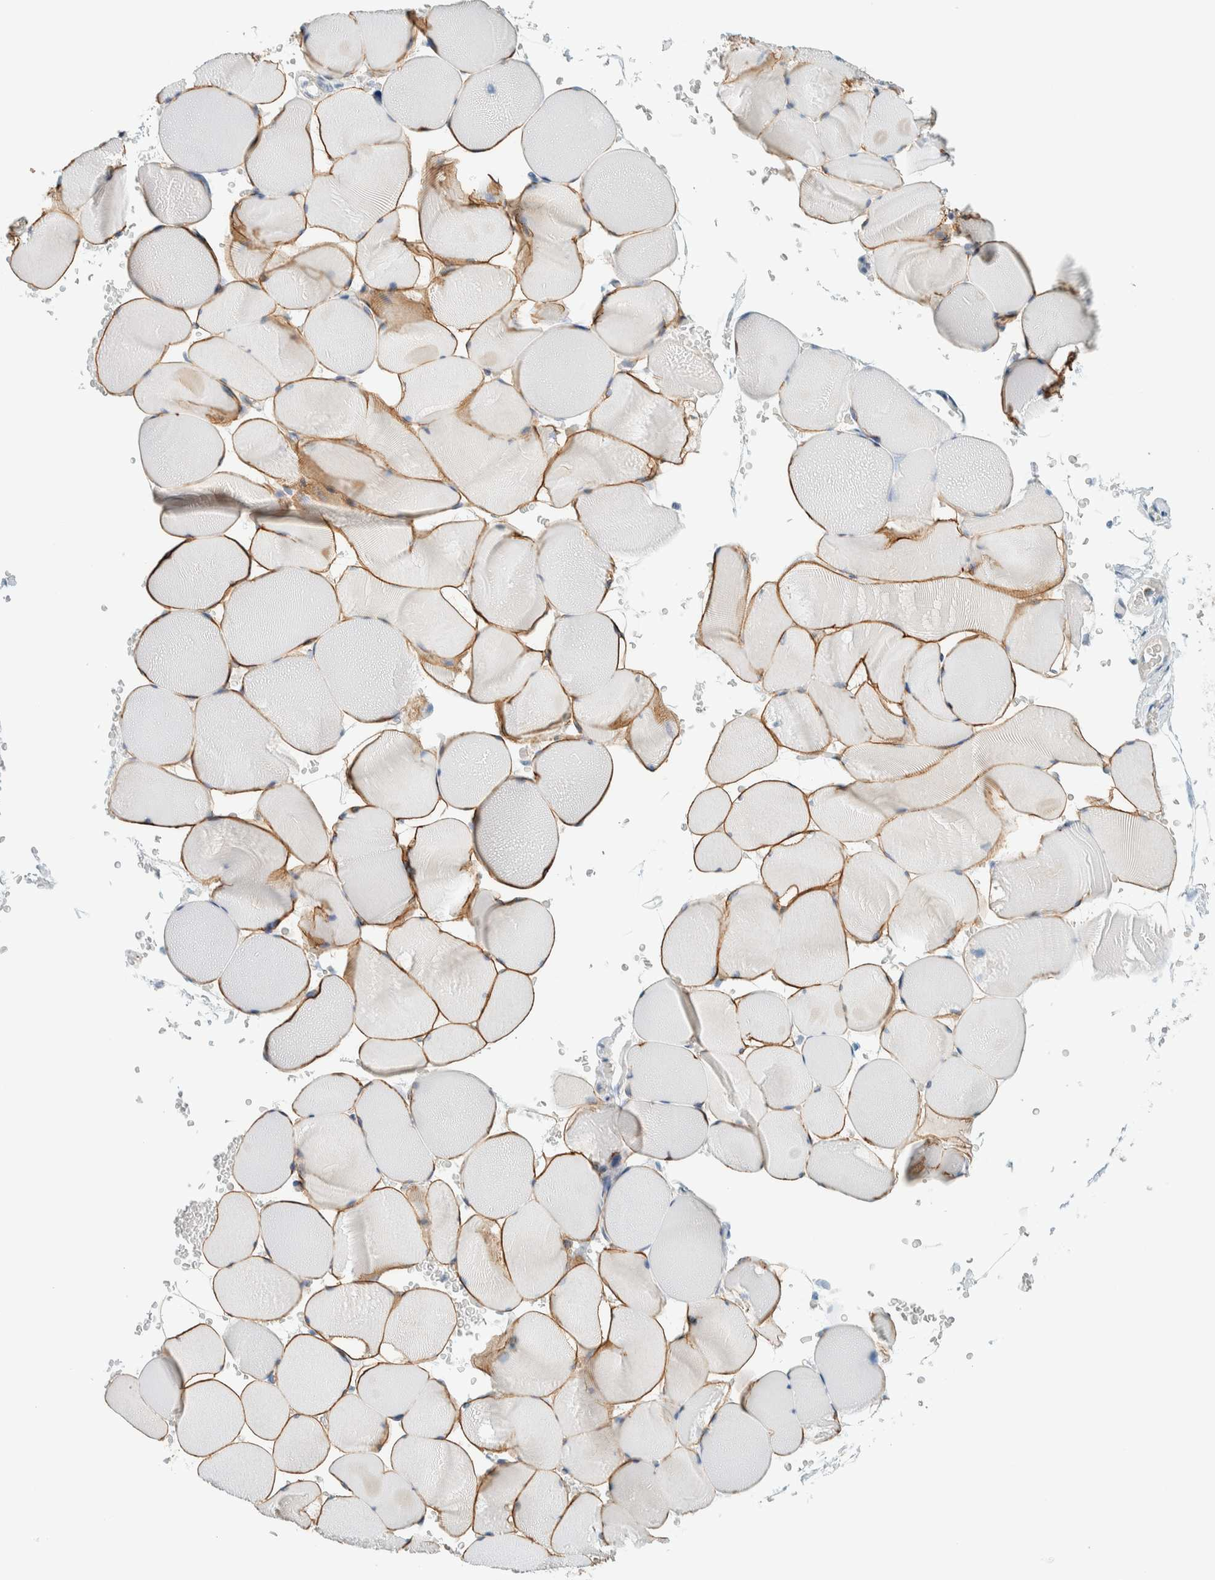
{"staining": {"intensity": "moderate", "quantity": "25%-75%", "location": "cytoplasmic/membranous"}, "tissue": "skeletal muscle", "cell_type": "Myocytes", "image_type": "normal", "snomed": [{"axis": "morphology", "description": "Normal tissue, NOS"}, {"axis": "topography", "description": "Skeletal muscle"}], "caption": "Brown immunohistochemical staining in normal skeletal muscle shows moderate cytoplasmic/membranous staining in approximately 25%-75% of myocytes.", "gene": "SLFN12", "patient": {"sex": "male", "age": 62}}